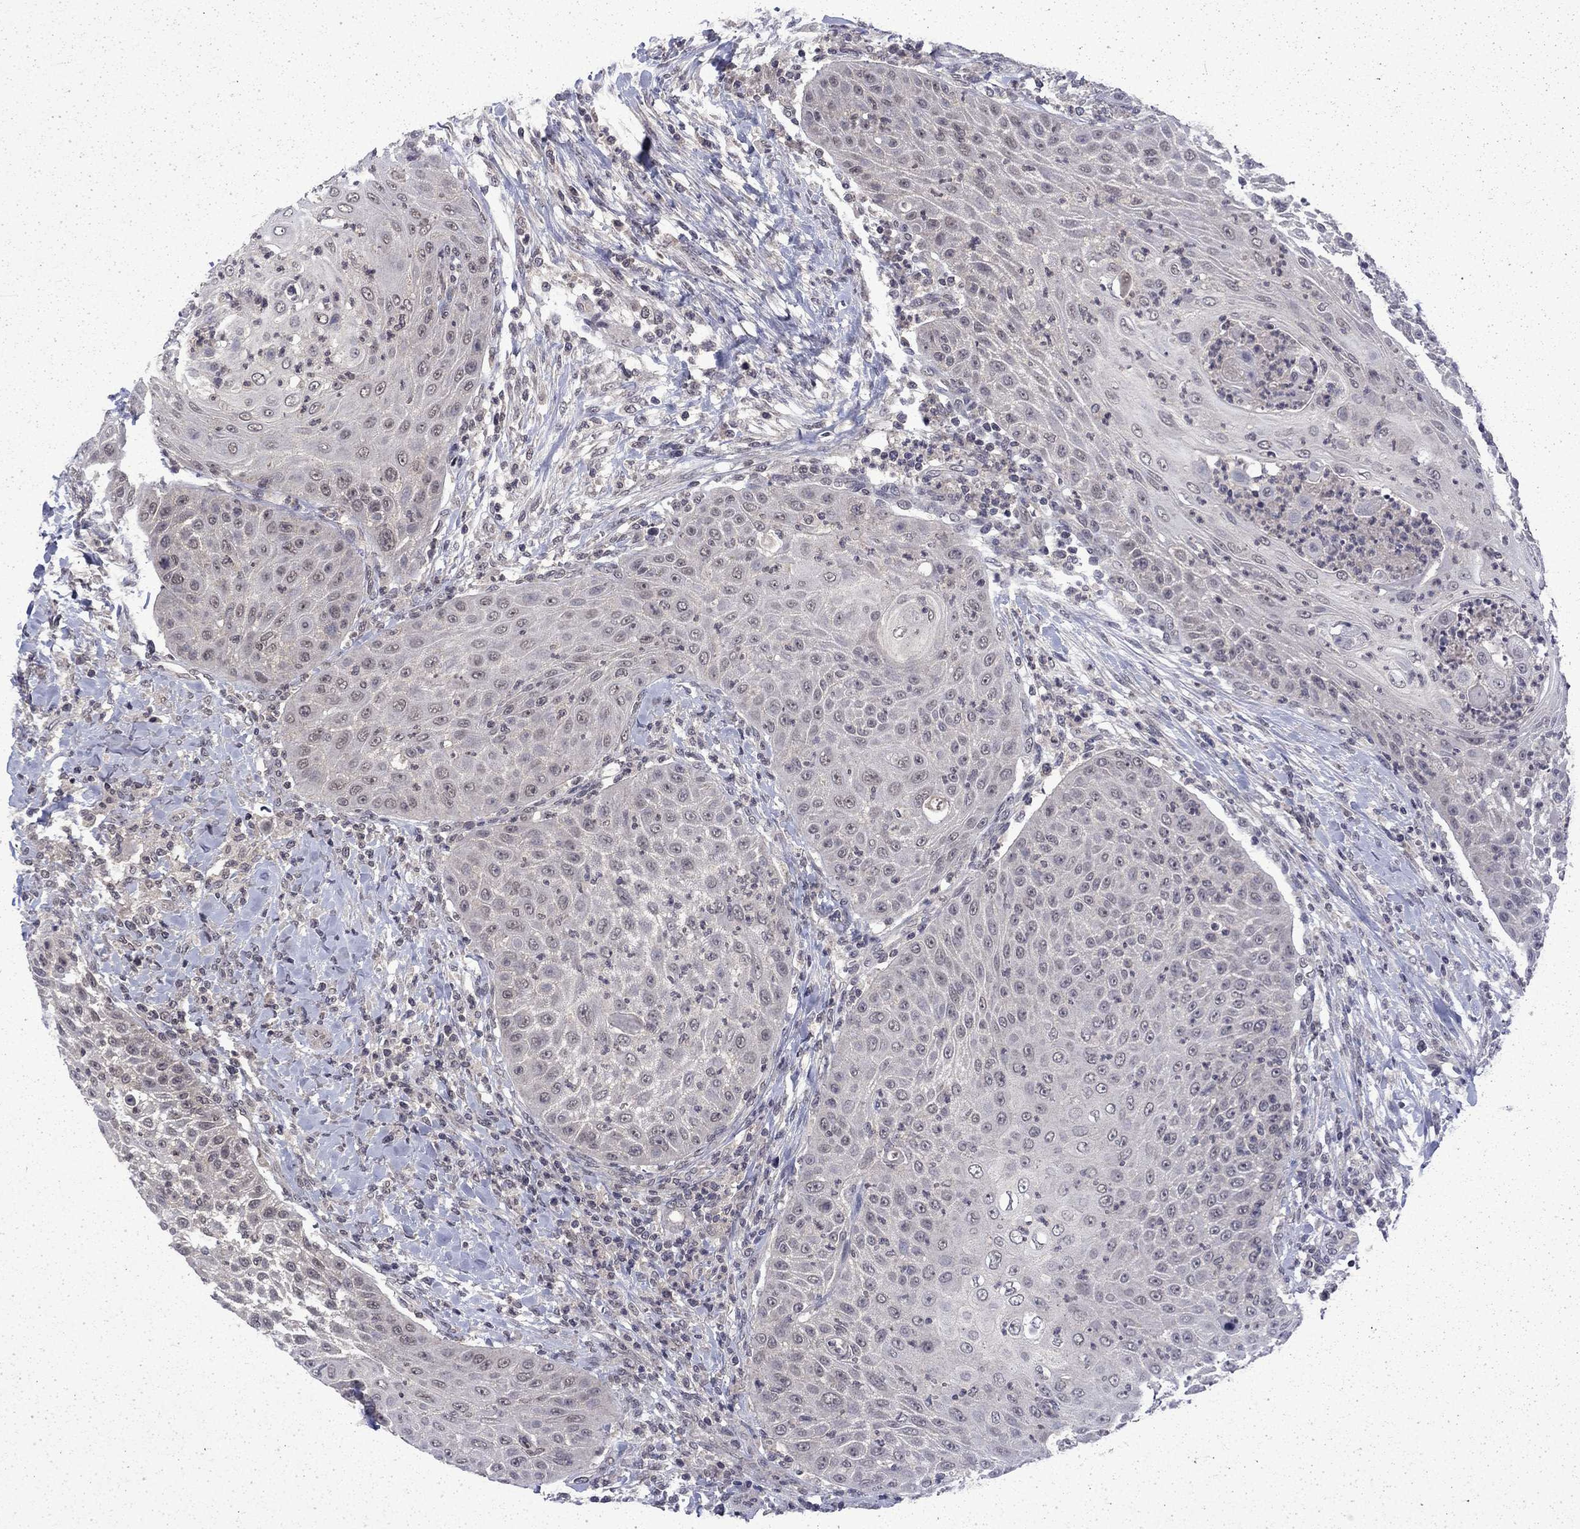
{"staining": {"intensity": "negative", "quantity": "none", "location": "none"}, "tissue": "head and neck cancer", "cell_type": "Tumor cells", "image_type": "cancer", "snomed": [{"axis": "morphology", "description": "Squamous cell carcinoma, NOS"}, {"axis": "topography", "description": "Head-Neck"}], "caption": "Immunohistochemistry photomicrograph of head and neck cancer stained for a protein (brown), which reveals no positivity in tumor cells. (Immunohistochemistry, brightfield microscopy, high magnification).", "gene": "CHAT", "patient": {"sex": "male", "age": 69}}